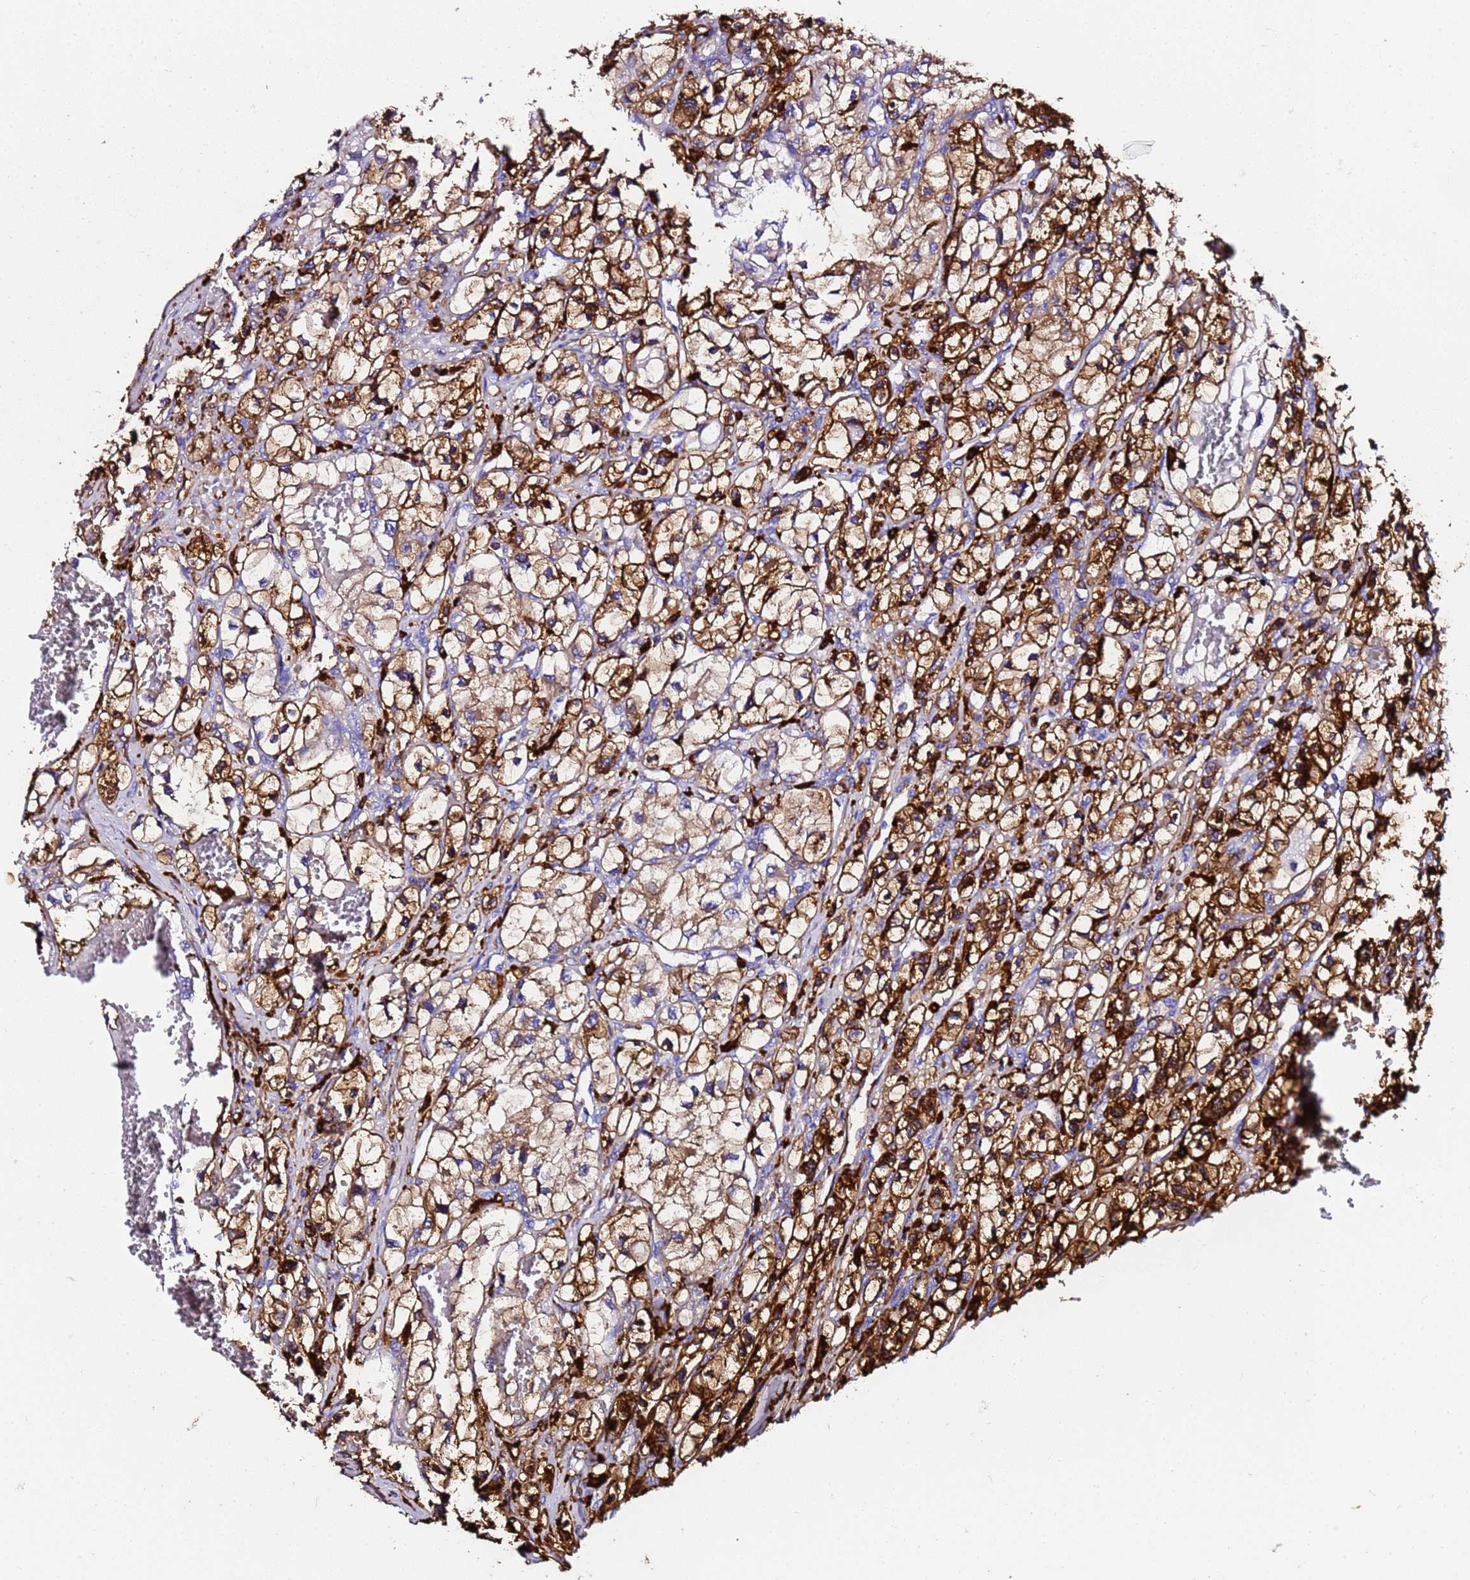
{"staining": {"intensity": "strong", "quantity": ">75%", "location": "cytoplasmic/membranous"}, "tissue": "renal cancer", "cell_type": "Tumor cells", "image_type": "cancer", "snomed": [{"axis": "morphology", "description": "Adenocarcinoma, NOS"}, {"axis": "topography", "description": "Kidney"}], "caption": "Immunohistochemistry (IHC) (DAB (3,3'-diaminobenzidine)) staining of human adenocarcinoma (renal) reveals strong cytoplasmic/membranous protein staining in about >75% of tumor cells.", "gene": "FTL", "patient": {"sex": "female", "age": 57}}